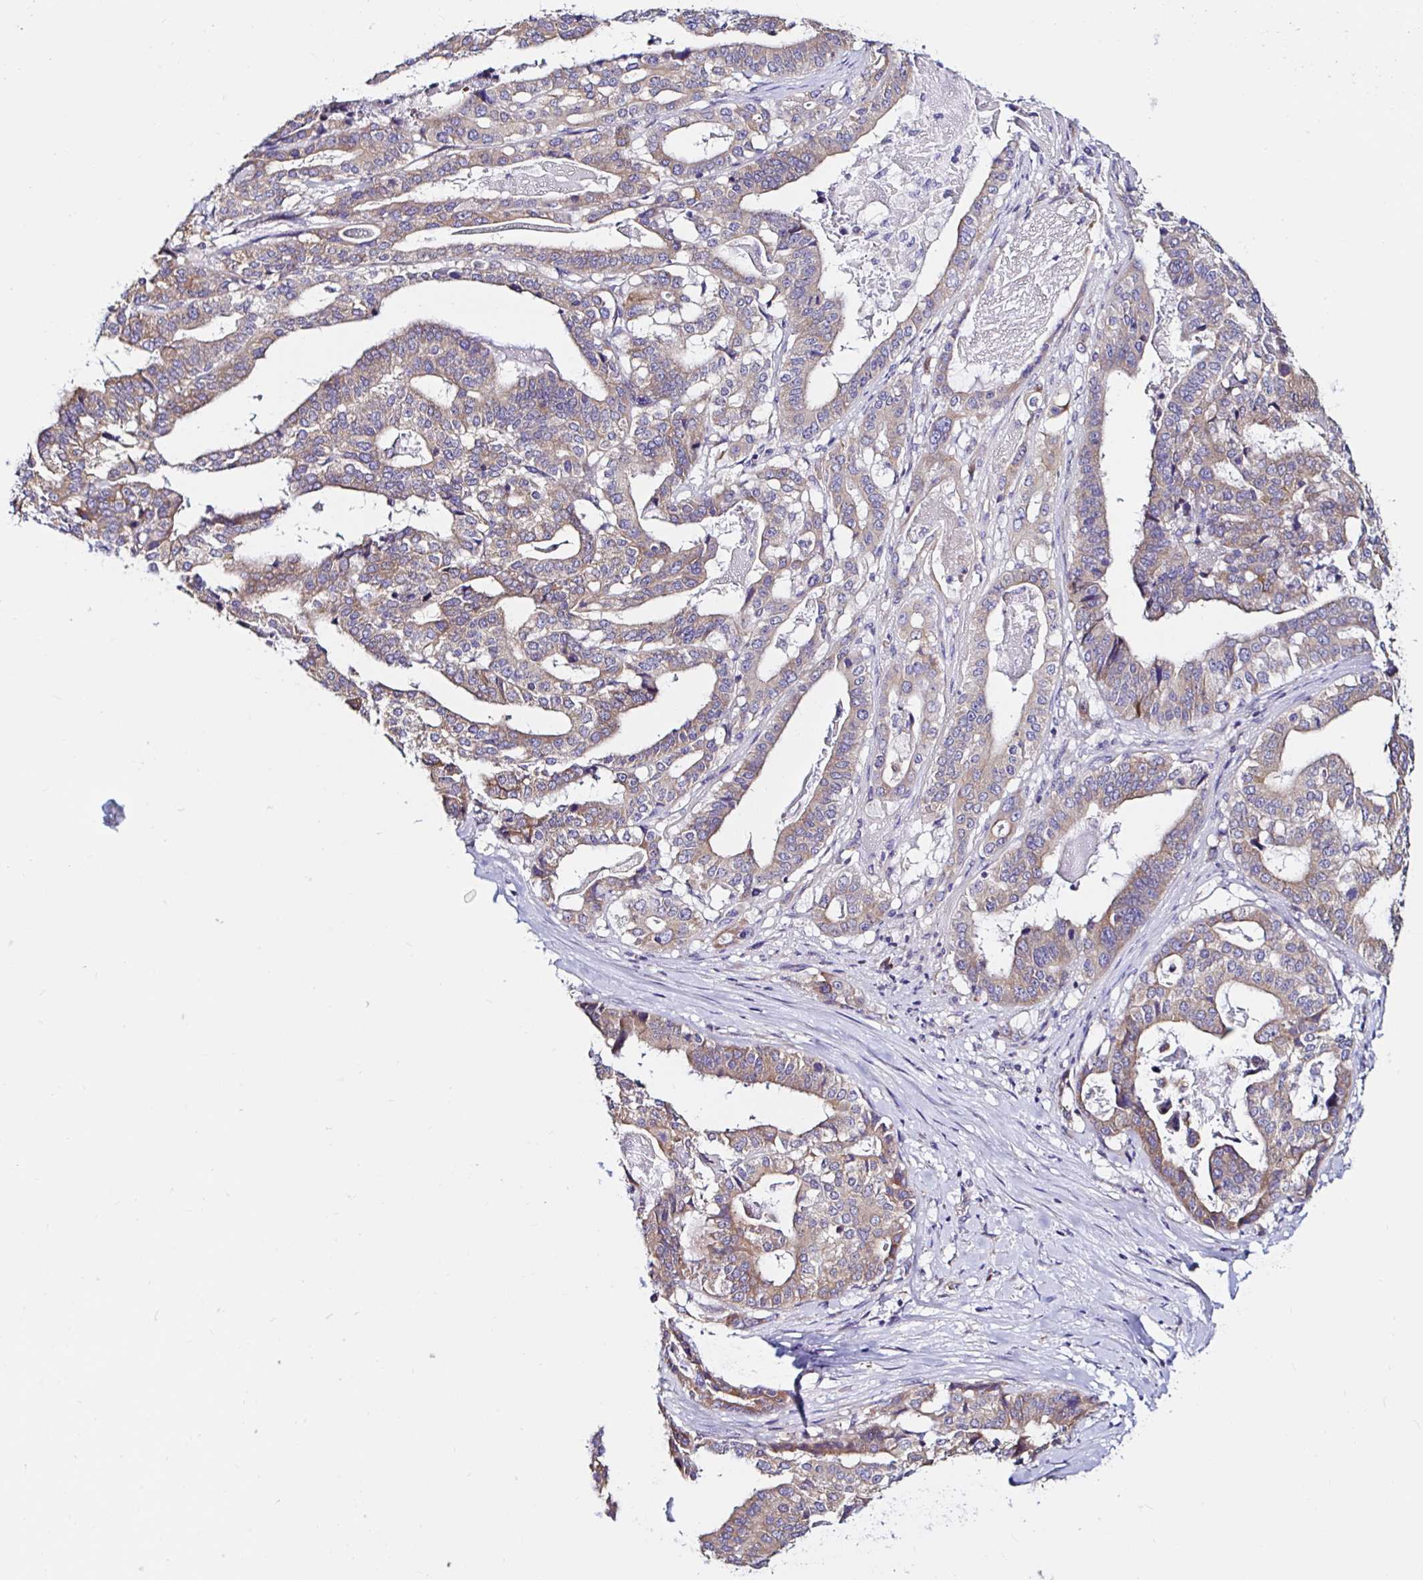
{"staining": {"intensity": "moderate", "quantity": ">75%", "location": "cytoplasmic/membranous"}, "tissue": "stomach cancer", "cell_type": "Tumor cells", "image_type": "cancer", "snomed": [{"axis": "morphology", "description": "Adenocarcinoma, NOS"}, {"axis": "topography", "description": "Stomach"}], "caption": "The immunohistochemical stain labels moderate cytoplasmic/membranous staining in tumor cells of stomach cancer (adenocarcinoma) tissue.", "gene": "VSIG2", "patient": {"sex": "male", "age": 48}}